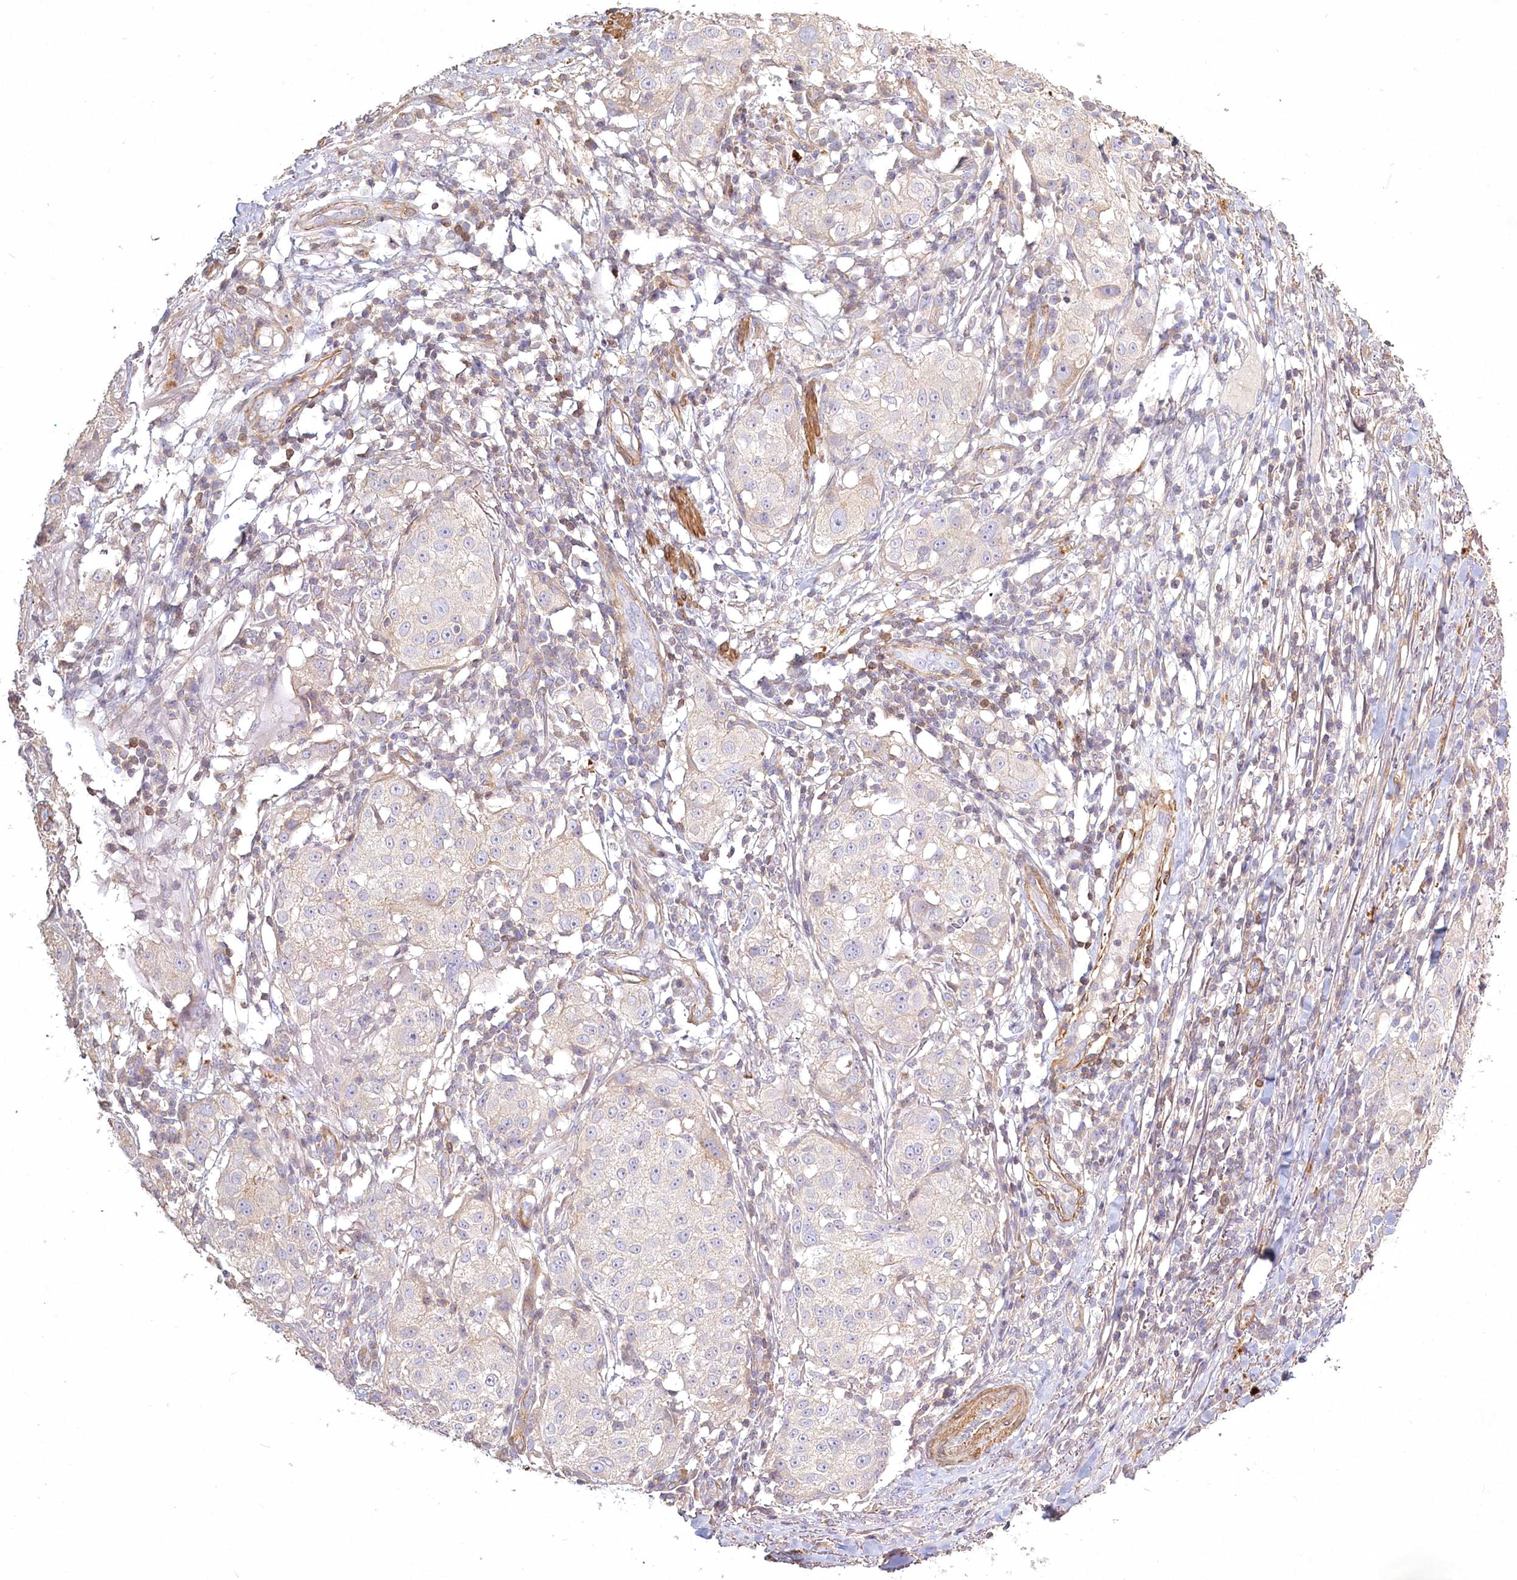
{"staining": {"intensity": "negative", "quantity": "none", "location": "none"}, "tissue": "melanoma", "cell_type": "Tumor cells", "image_type": "cancer", "snomed": [{"axis": "morphology", "description": "Necrosis, NOS"}, {"axis": "morphology", "description": "Malignant melanoma, NOS"}, {"axis": "topography", "description": "Skin"}], "caption": "A high-resolution micrograph shows IHC staining of malignant melanoma, which exhibits no significant staining in tumor cells.", "gene": "INPP4B", "patient": {"sex": "female", "age": 87}}